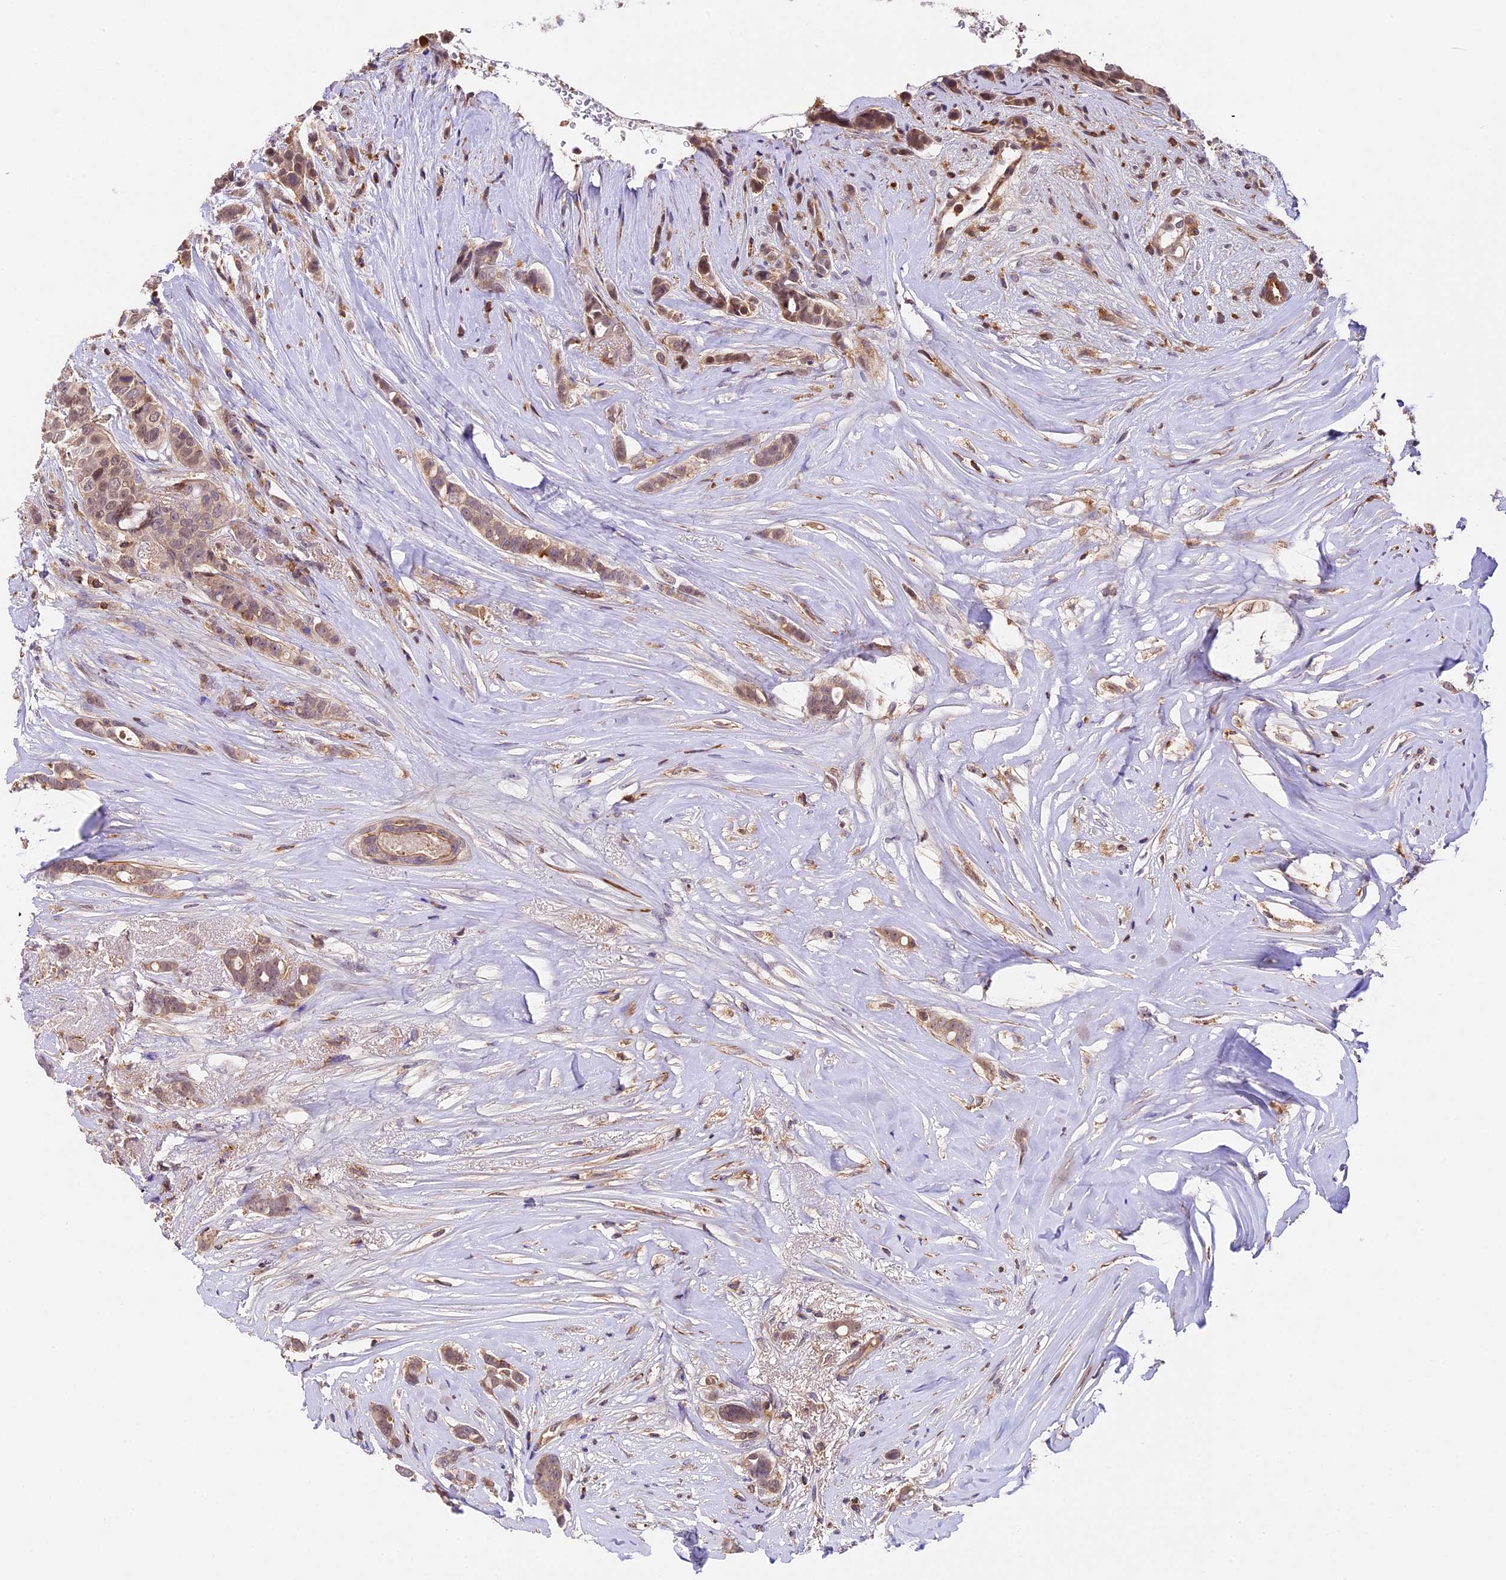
{"staining": {"intensity": "moderate", "quantity": "<25%", "location": "cytoplasmic/membranous,nuclear"}, "tissue": "breast cancer", "cell_type": "Tumor cells", "image_type": "cancer", "snomed": [{"axis": "morphology", "description": "Lobular carcinoma"}, {"axis": "topography", "description": "Breast"}], "caption": "Lobular carcinoma (breast) tissue displays moderate cytoplasmic/membranous and nuclear staining in about <25% of tumor cells (Stains: DAB (3,3'-diaminobenzidine) in brown, nuclei in blue, Microscopy: brightfield microscopy at high magnification).", "gene": "TBC1D1", "patient": {"sex": "female", "age": 51}}